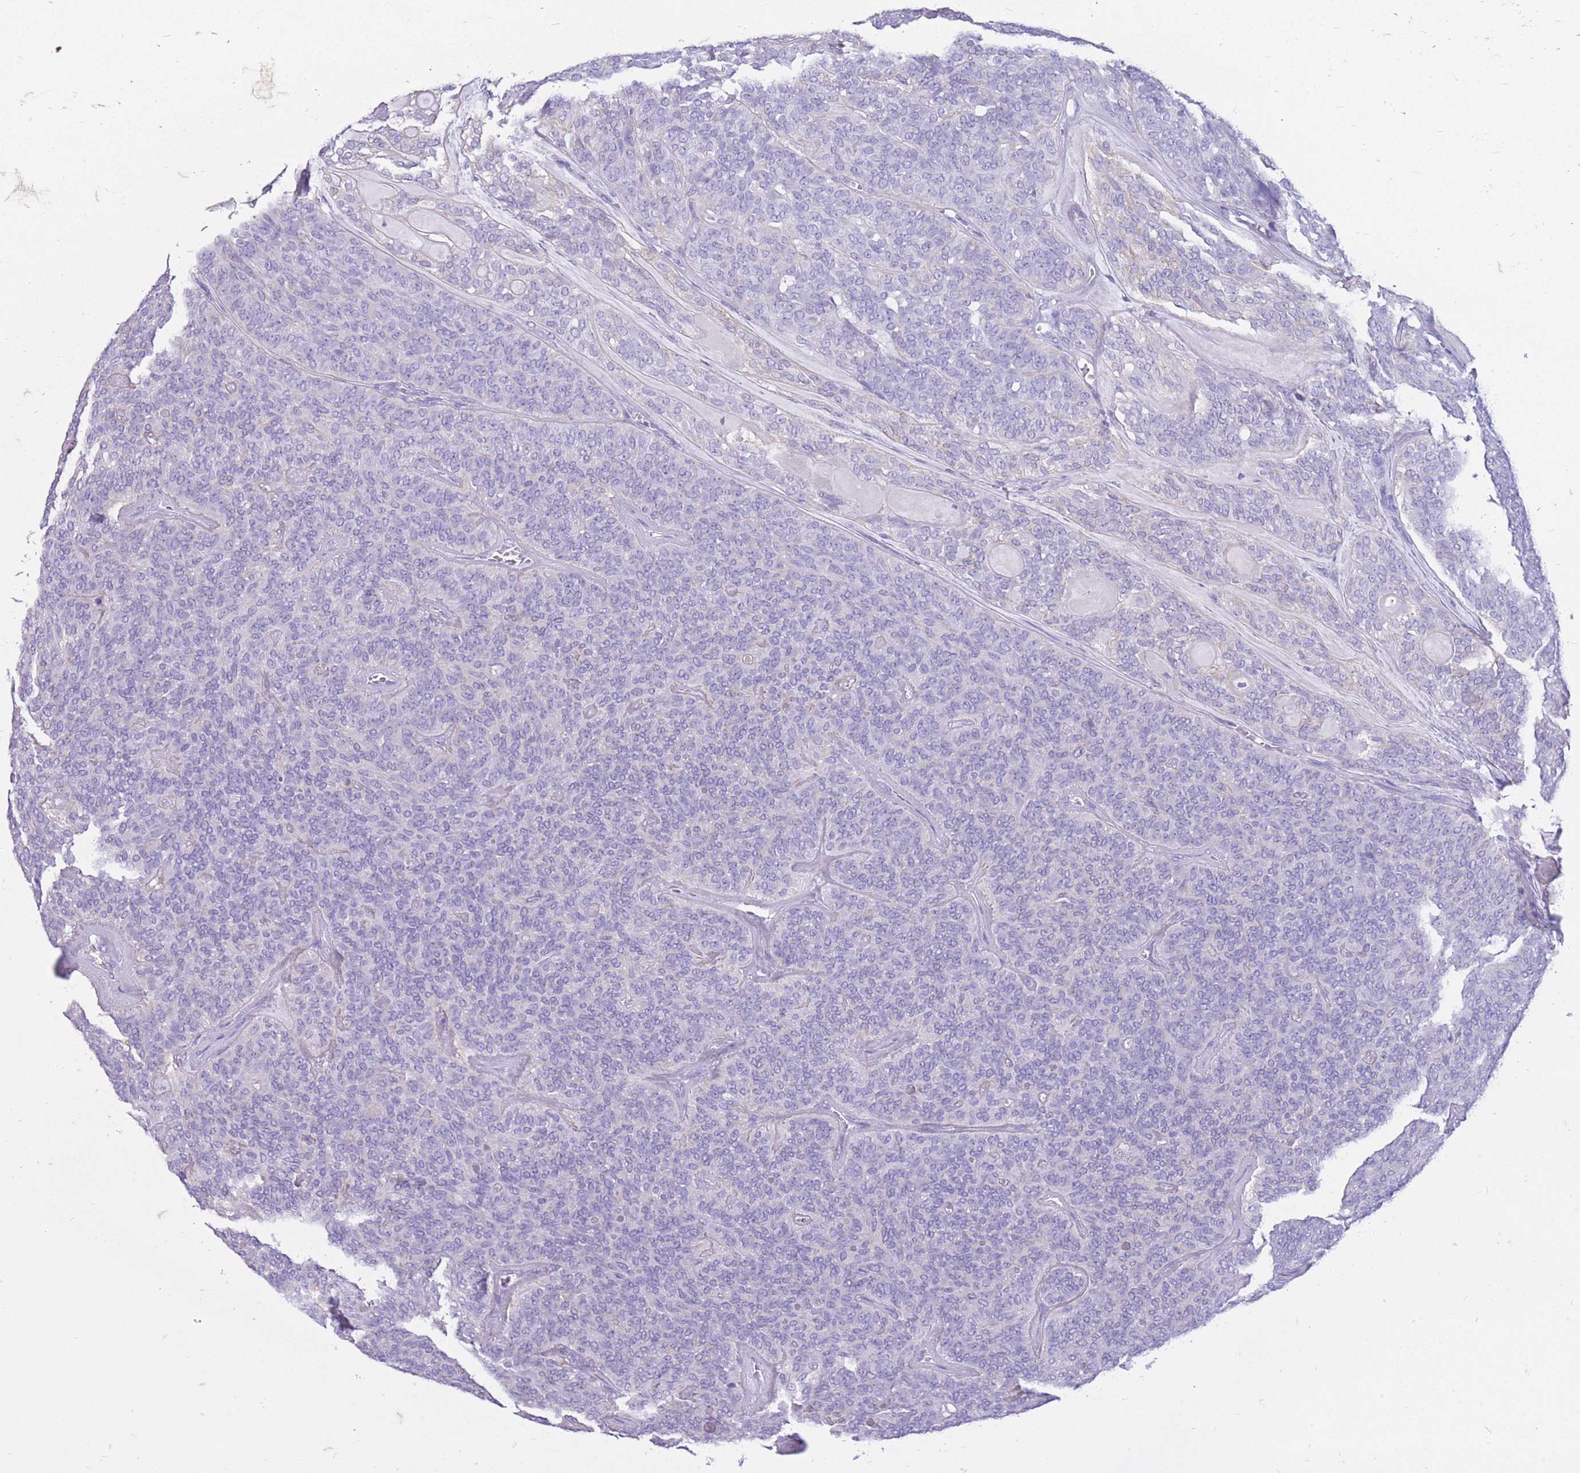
{"staining": {"intensity": "negative", "quantity": "none", "location": "none"}, "tissue": "head and neck cancer", "cell_type": "Tumor cells", "image_type": "cancer", "snomed": [{"axis": "morphology", "description": "Adenocarcinoma, NOS"}, {"axis": "topography", "description": "Head-Neck"}], "caption": "Immunohistochemistry (IHC) of adenocarcinoma (head and neck) displays no expression in tumor cells.", "gene": "ZFP37", "patient": {"sex": "male", "age": 66}}